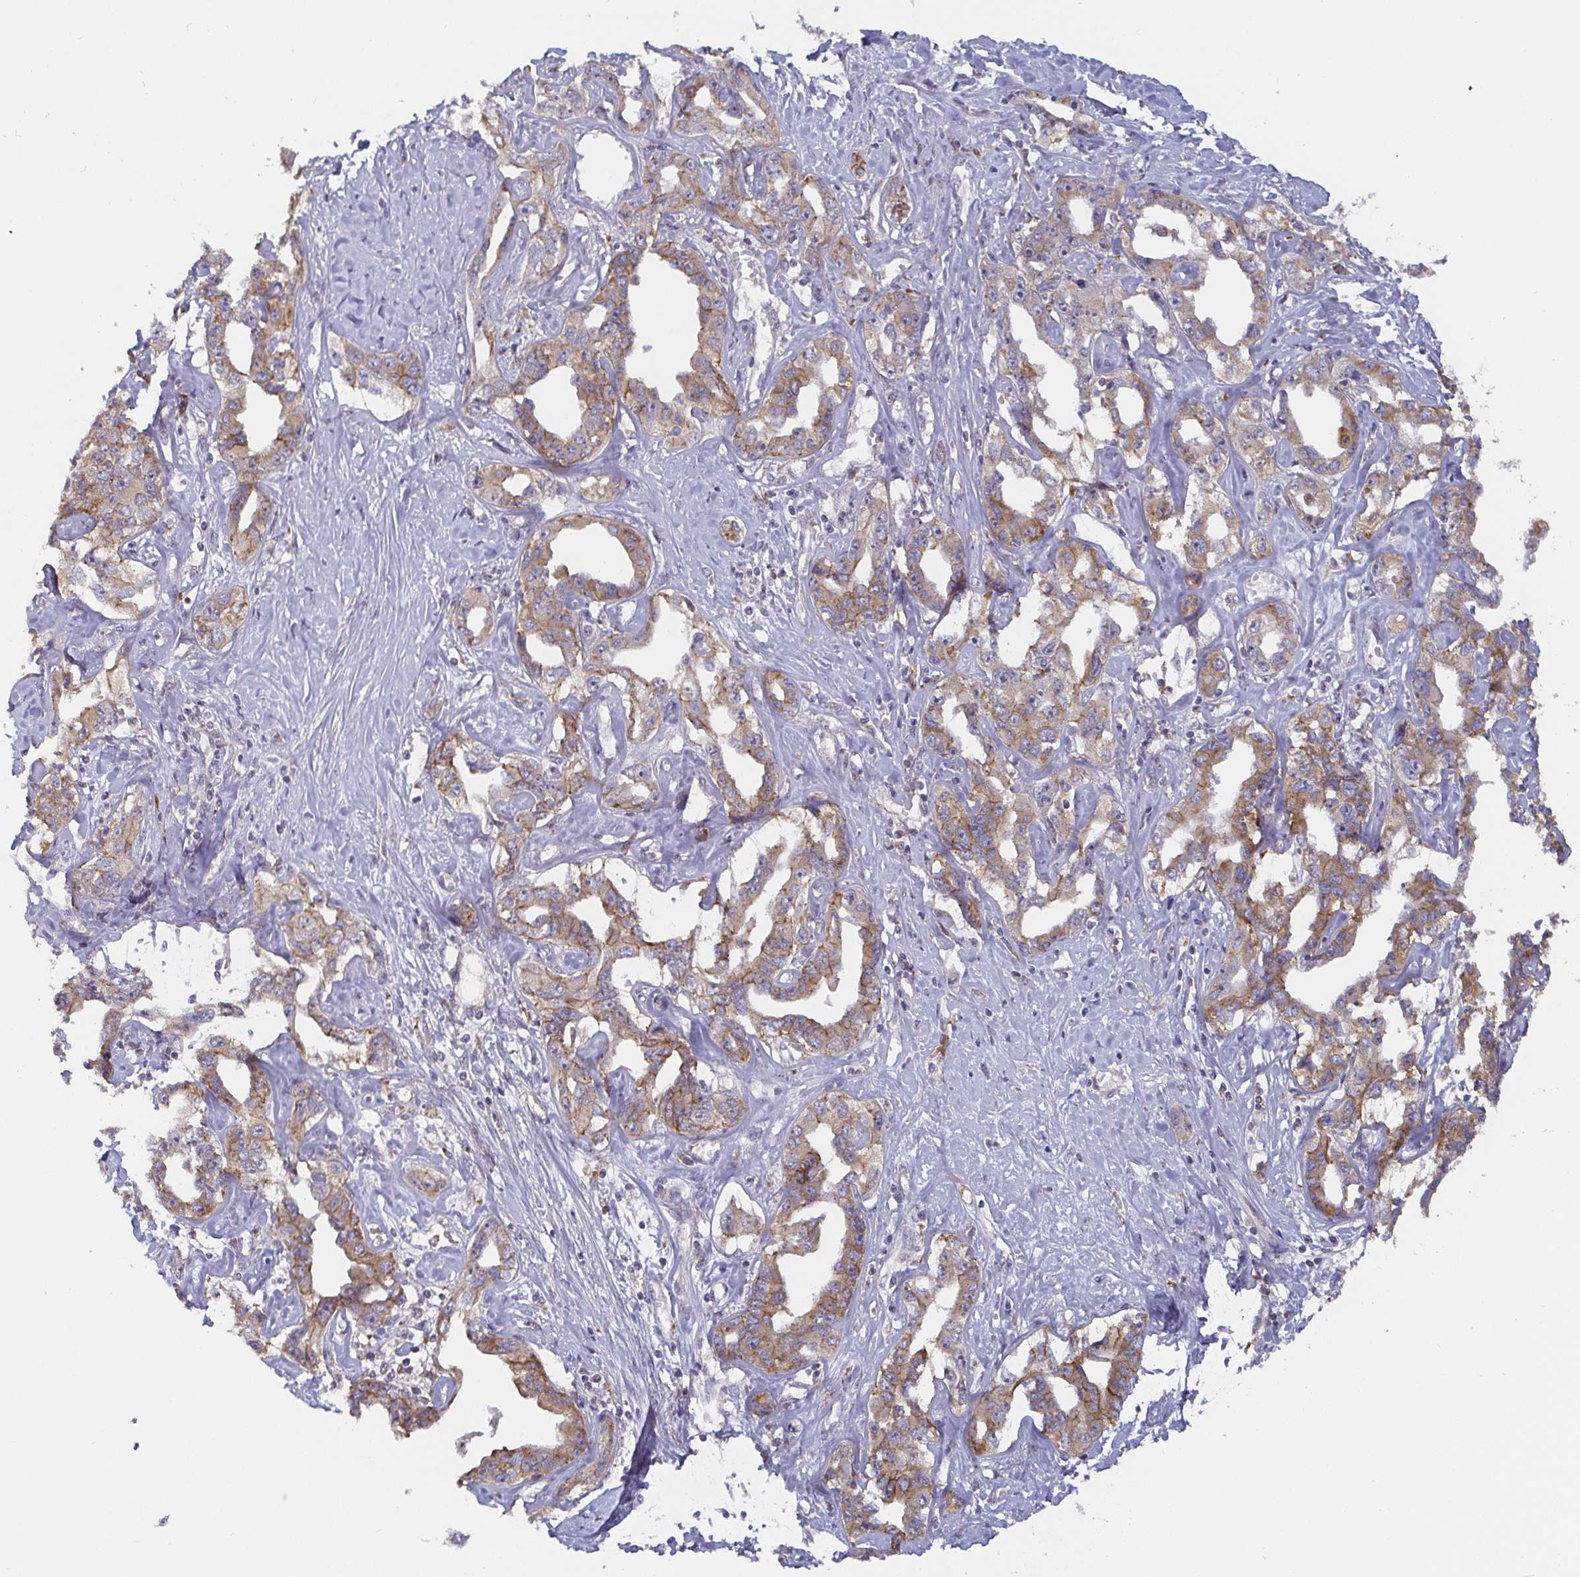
{"staining": {"intensity": "weak", "quantity": ">75%", "location": "cytoplasmic/membranous"}, "tissue": "liver cancer", "cell_type": "Tumor cells", "image_type": "cancer", "snomed": [{"axis": "morphology", "description": "Cholangiocarcinoma"}, {"axis": "topography", "description": "Liver"}], "caption": "High-power microscopy captured an immunohistochemistry image of liver cancer (cholangiocarcinoma), revealing weak cytoplasmic/membranous positivity in about >75% of tumor cells.", "gene": "CDH18", "patient": {"sex": "male", "age": 59}}